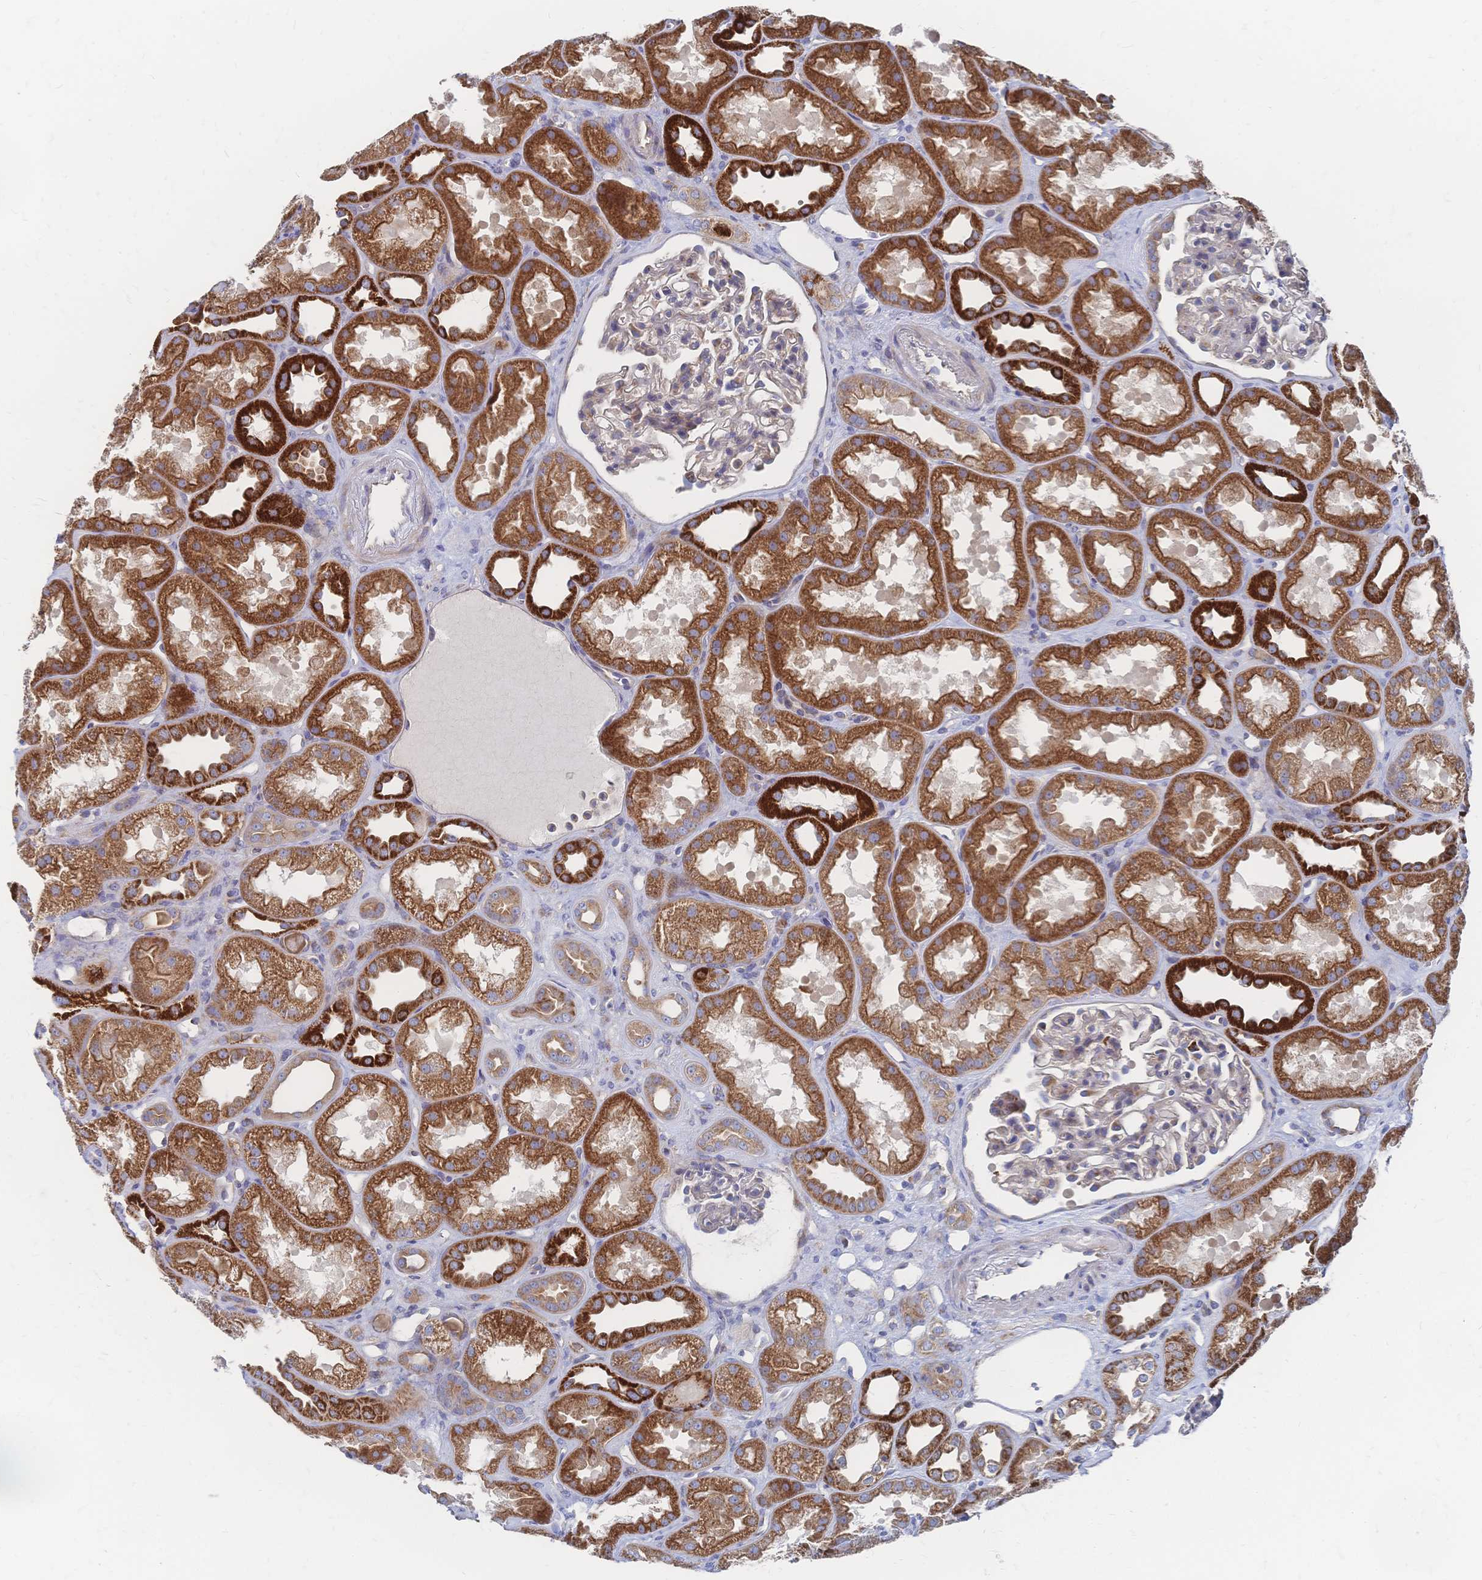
{"staining": {"intensity": "weak", "quantity": "<25%", "location": "cytoplasmic/membranous"}, "tissue": "kidney", "cell_type": "Cells in glomeruli", "image_type": "normal", "snomed": [{"axis": "morphology", "description": "Normal tissue, NOS"}, {"axis": "topography", "description": "Kidney"}], "caption": "This is an immunohistochemistry (IHC) image of normal human kidney. There is no expression in cells in glomeruli.", "gene": "SORBS1", "patient": {"sex": "male", "age": 61}}